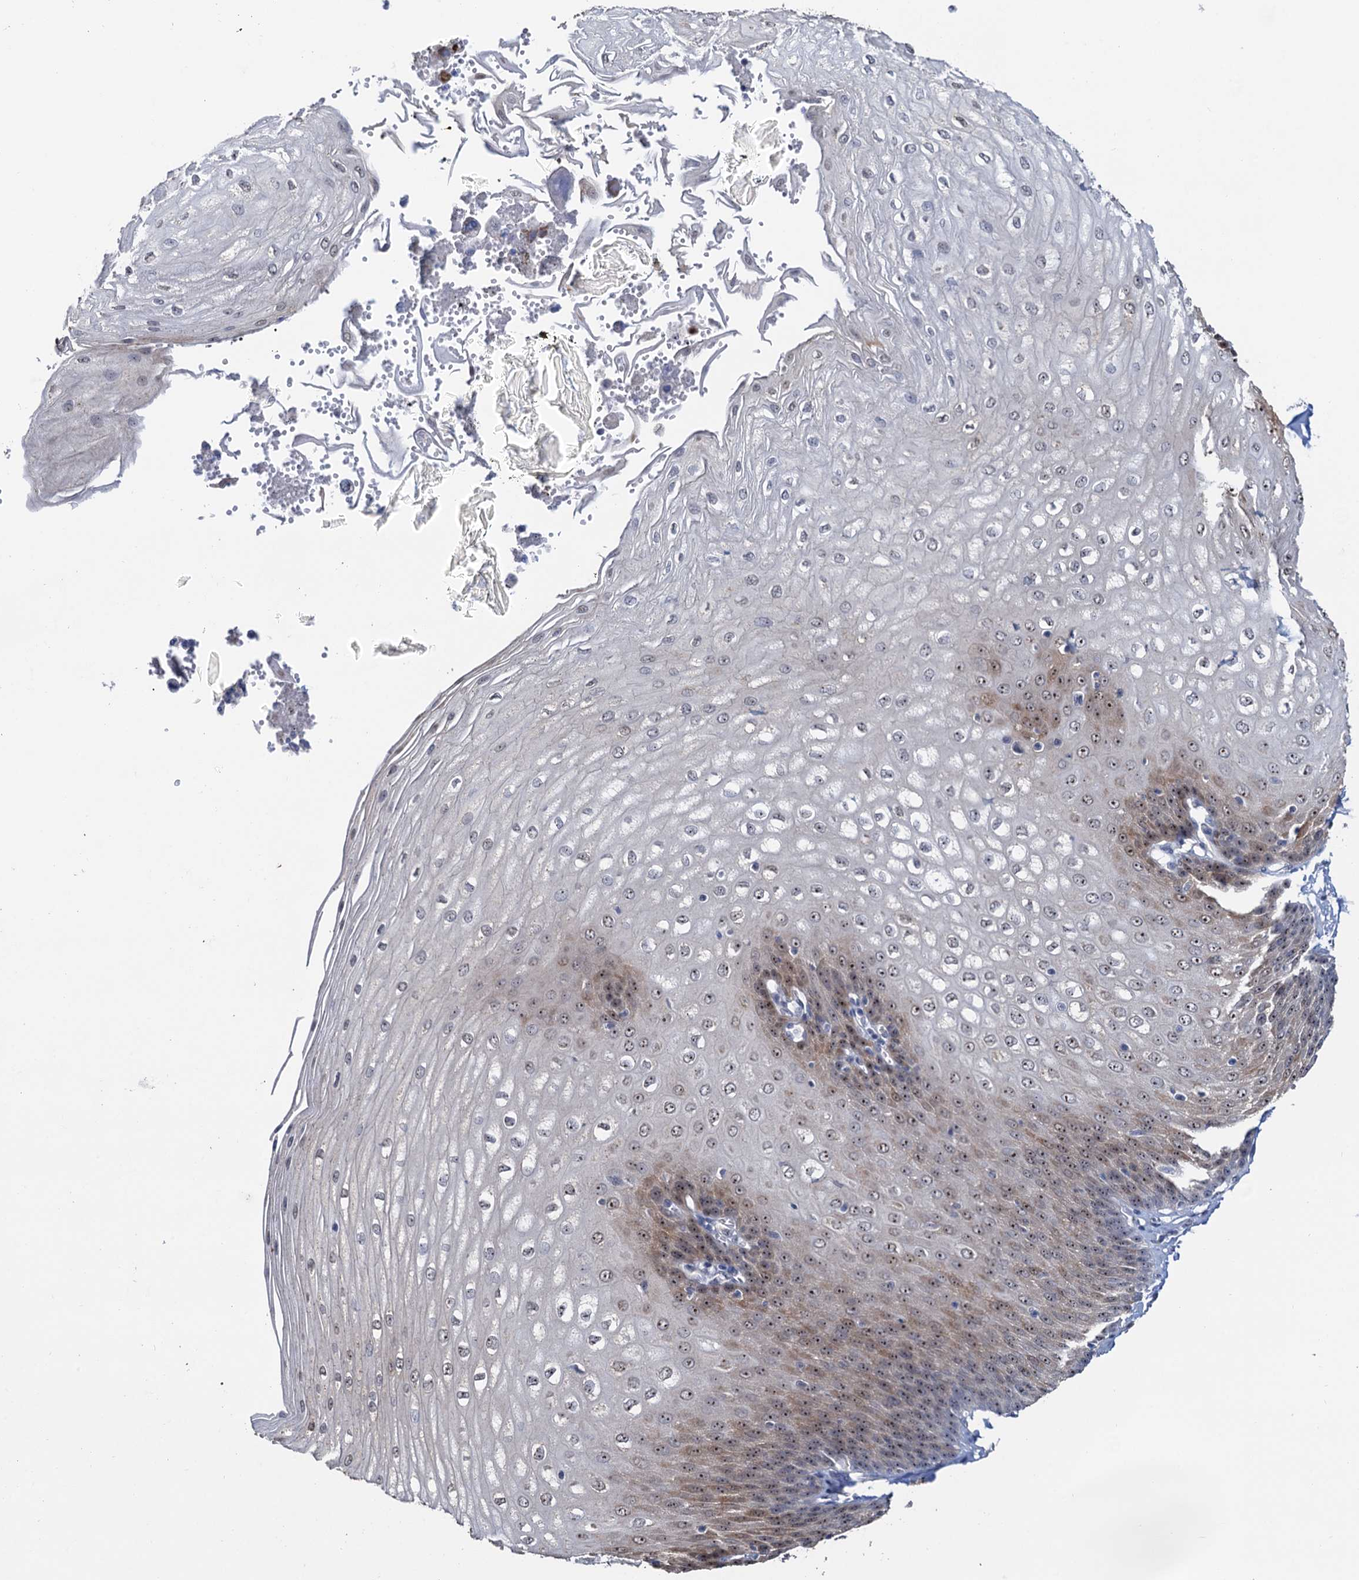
{"staining": {"intensity": "moderate", "quantity": ">75%", "location": "cytoplasmic/membranous,nuclear"}, "tissue": "esophagus", "cell_type": "Squamous epithelial cells", "image_type": "normal", "snomed": [{"axis": "morphology", "description": "Normal tissue, NOS"}, {"axis": "topography", "description": "Esophagus"}], "caption": "Esophagus was stained to show a protein in brown. There is medium levels of moderate cytoplasmic/membranous,nuclear positivity in approximately >75% of squamous epithelial cells. The protein is shown in brown color, while the nuclei are stained blue.", "gene": "C2CD3", "patient": {"sex": "male", "age": 60}}